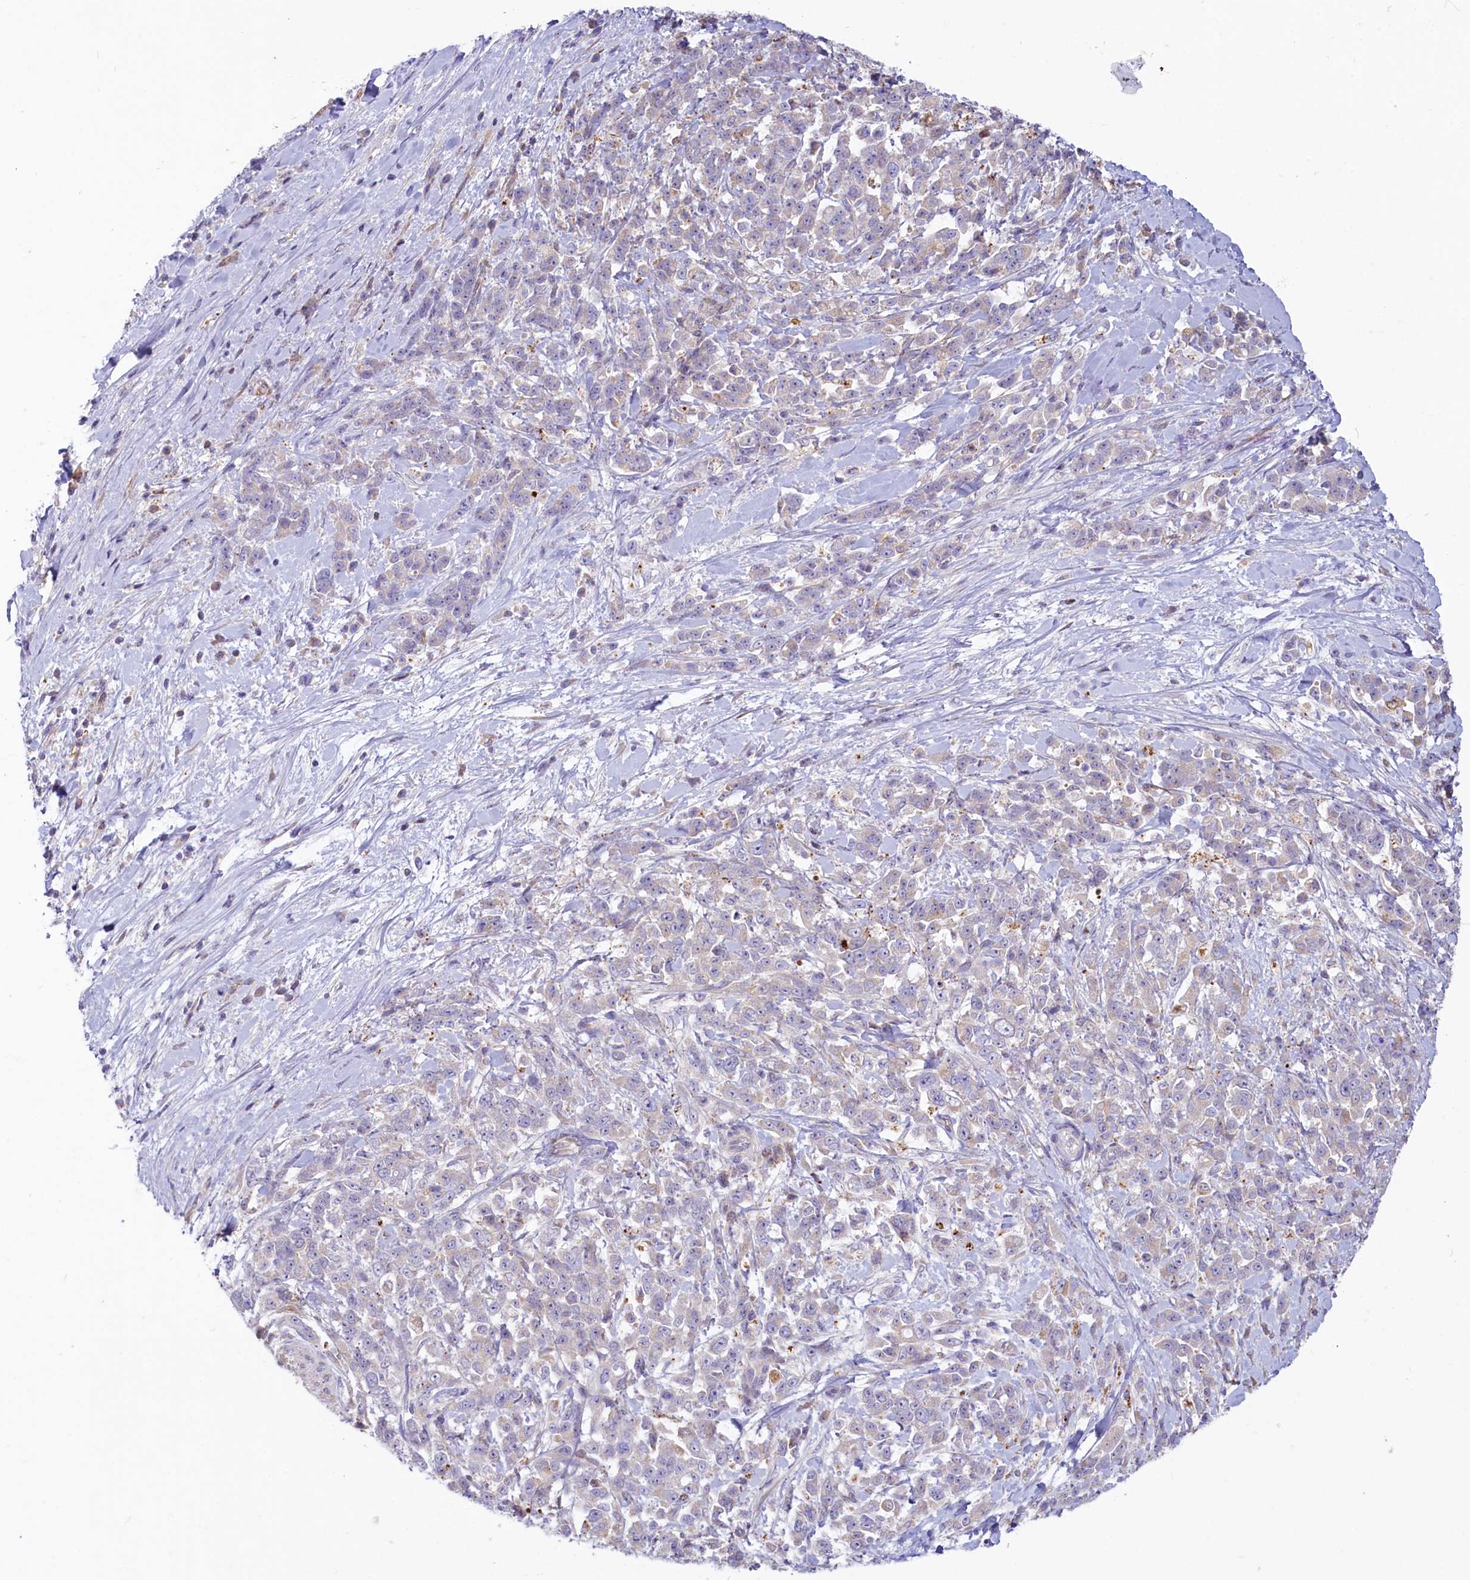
{"staining": {"intensity": "negative", "quantity": "none", "location": "none"}, "tissue": "pancreatic cancer", "cell_type": "Tumor cells", "image_type": "cancer", "snomed": [{"axis": "morphology", "description": "Normal tissue, NOS"}, {"axis": "morphology", "description": "Adenocarcinoma, NOS"}, {"axis": "topography", "description": "Pancreas"}], "caption": "IHC histopathology image of neoplastic tissue: pancreatic cancer stained with DAB (3,3'-diaminobenzidine) shows no significant protein staining in tumor cells. Nuclei are stained in blue.", "gene": "LMOD3", "patient": {"sex": "female", "age": 64}}